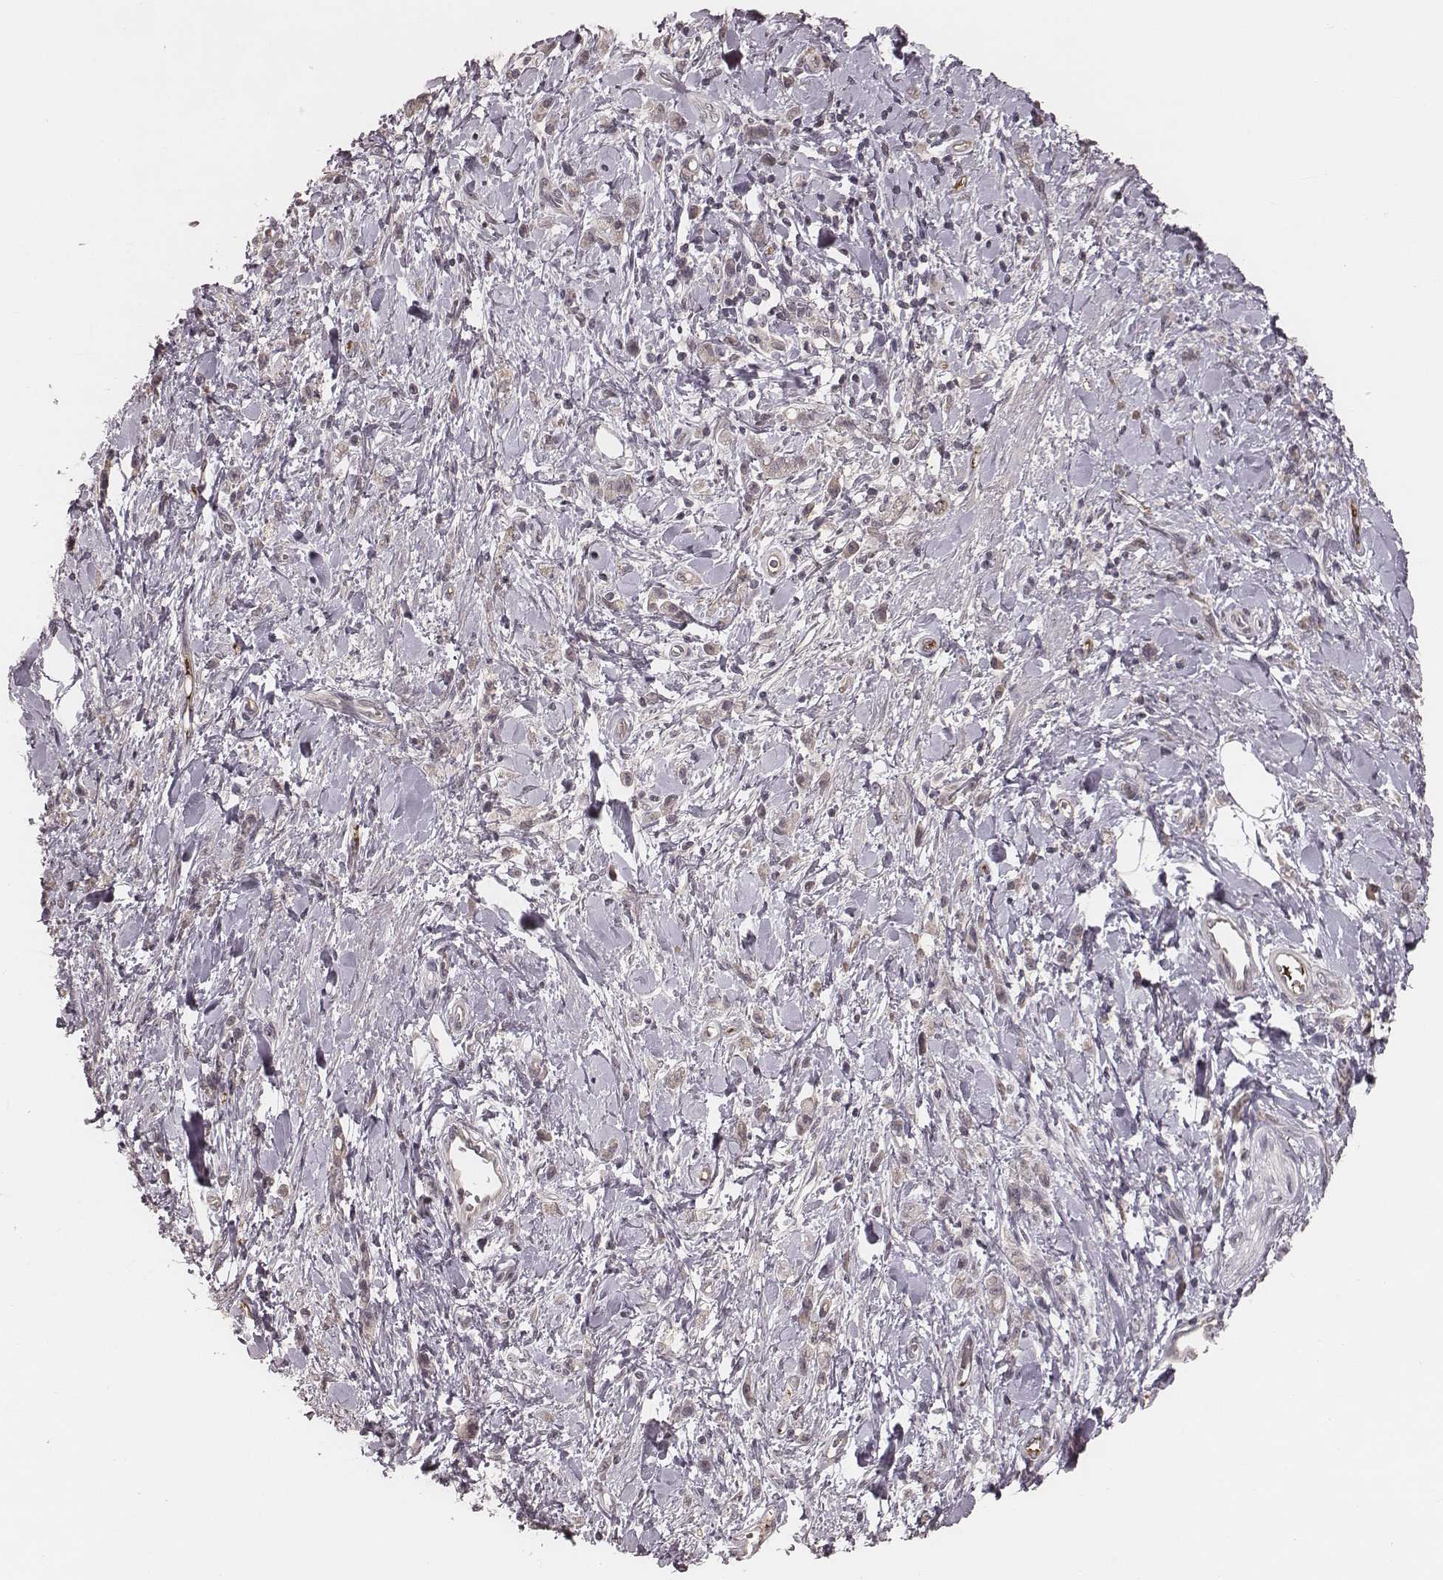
{"staining": {"intensity": "negative", "quantity": "none", "location": "none"}, "tissue": "stomach cancer", "cell_type": "Tumor cells", "image_type": "cancer", "snomed": [{"axis": "morphology", "description": "Adenocarcinoma, NOS"}, {"axis": "topography", "description": "Stomach"}], "caption": "Tumor cells are negative for protein expression in human stomach cancer.", "gene": "IL5", "patient": {"sex": "male", "age": 77}}